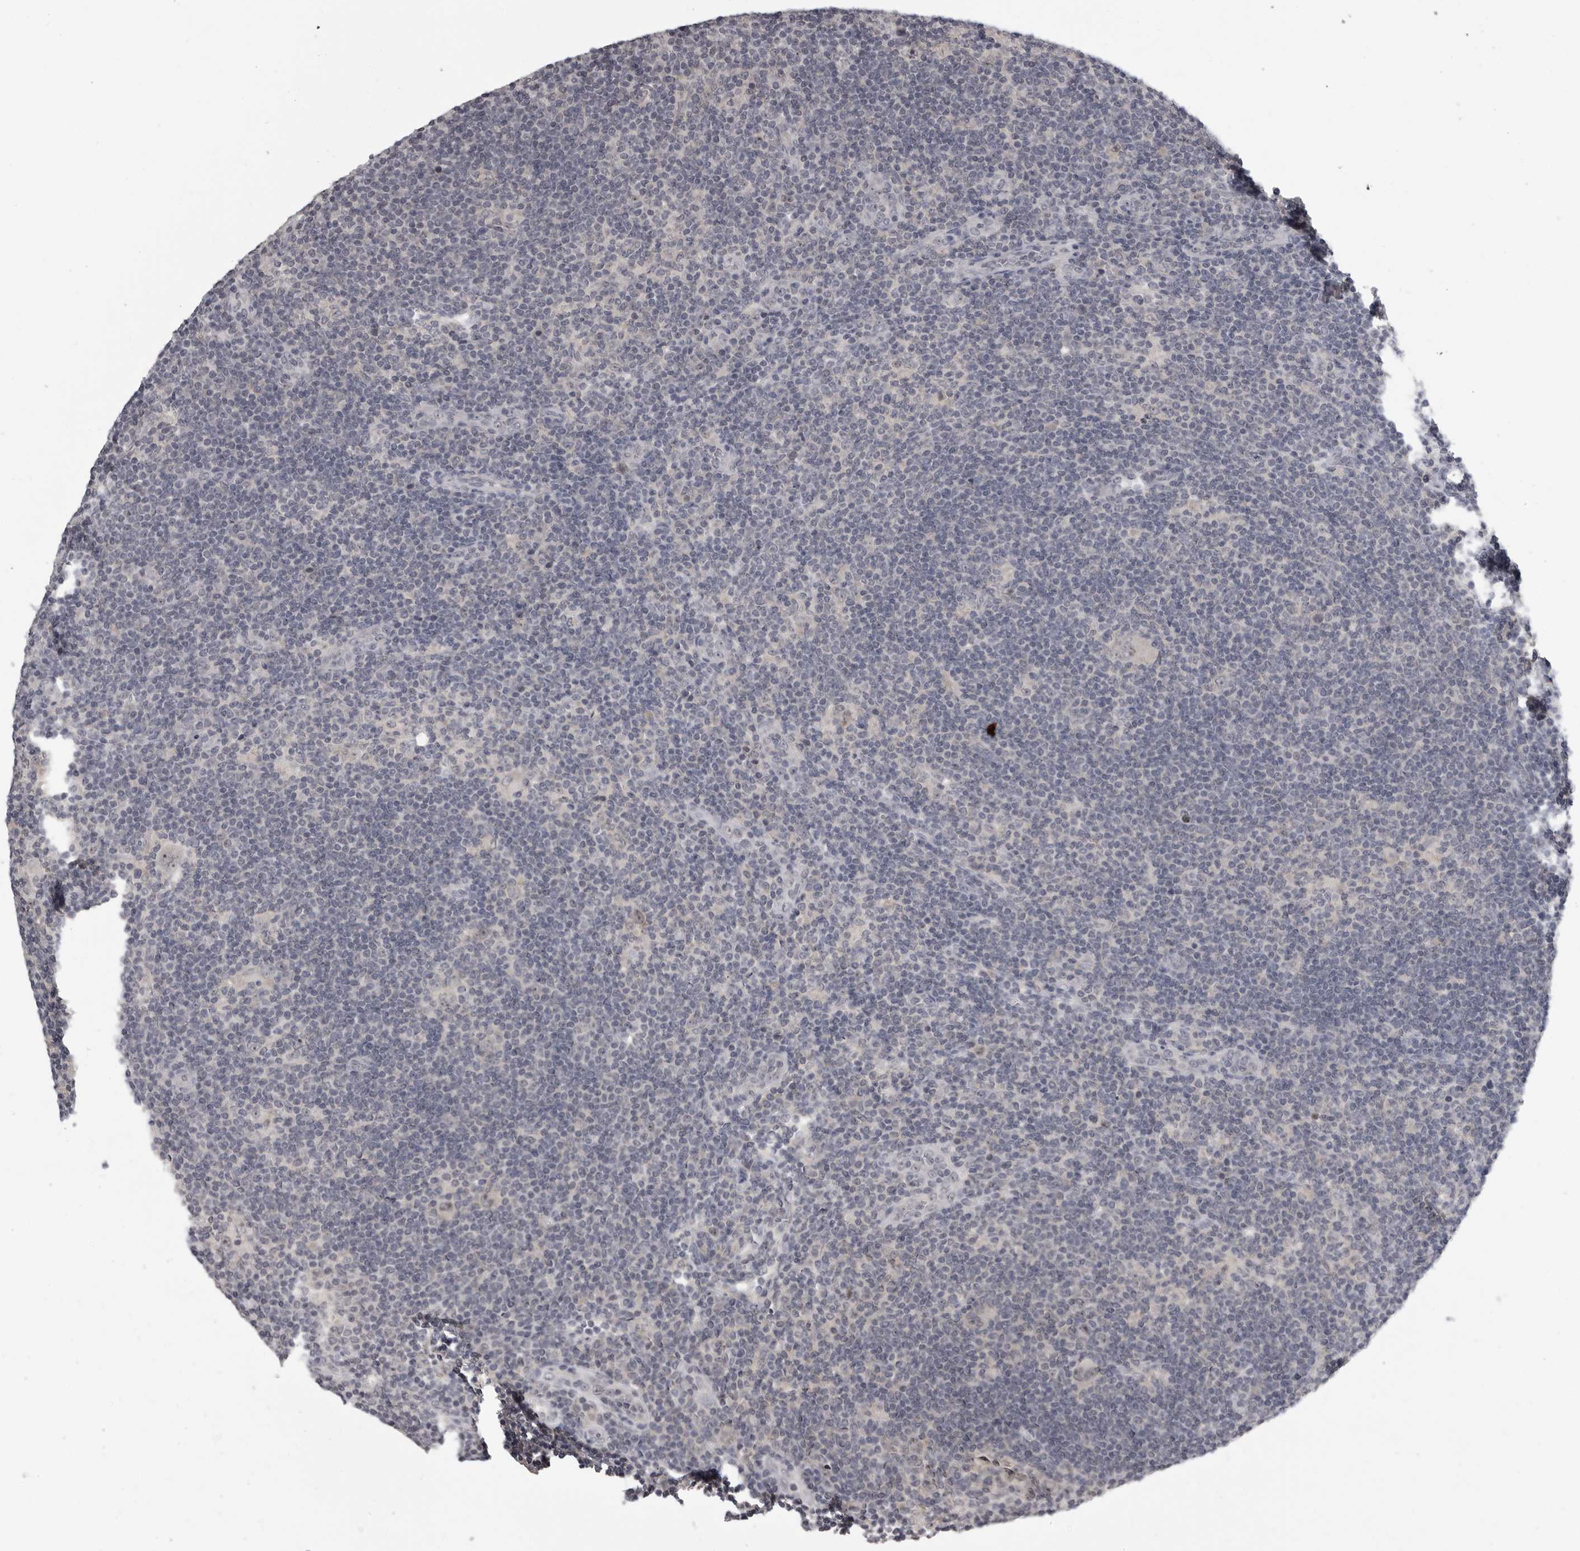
{"staining": {"intensity": "negative", "quantity": "none", "location": "none"}, "tissue": "lymphoma", "cell_type": "Tumor cells", "image_type": "cancer", "snomed": [{"axis": "morphology", "description": "Hodgkin's disease, NOS"}, {"axis": "topography", "description": "Lymph node"}], "caption": "Immunohistochemistry histopathology image of neoplastic tissue: human lymphoma stained with DAB (3,3'-diaminobenzidine) demonstrates no significant protein expression in tumor cells.", "gene": "MRTO4", "patient": {"sex": "female", "age": 57}}